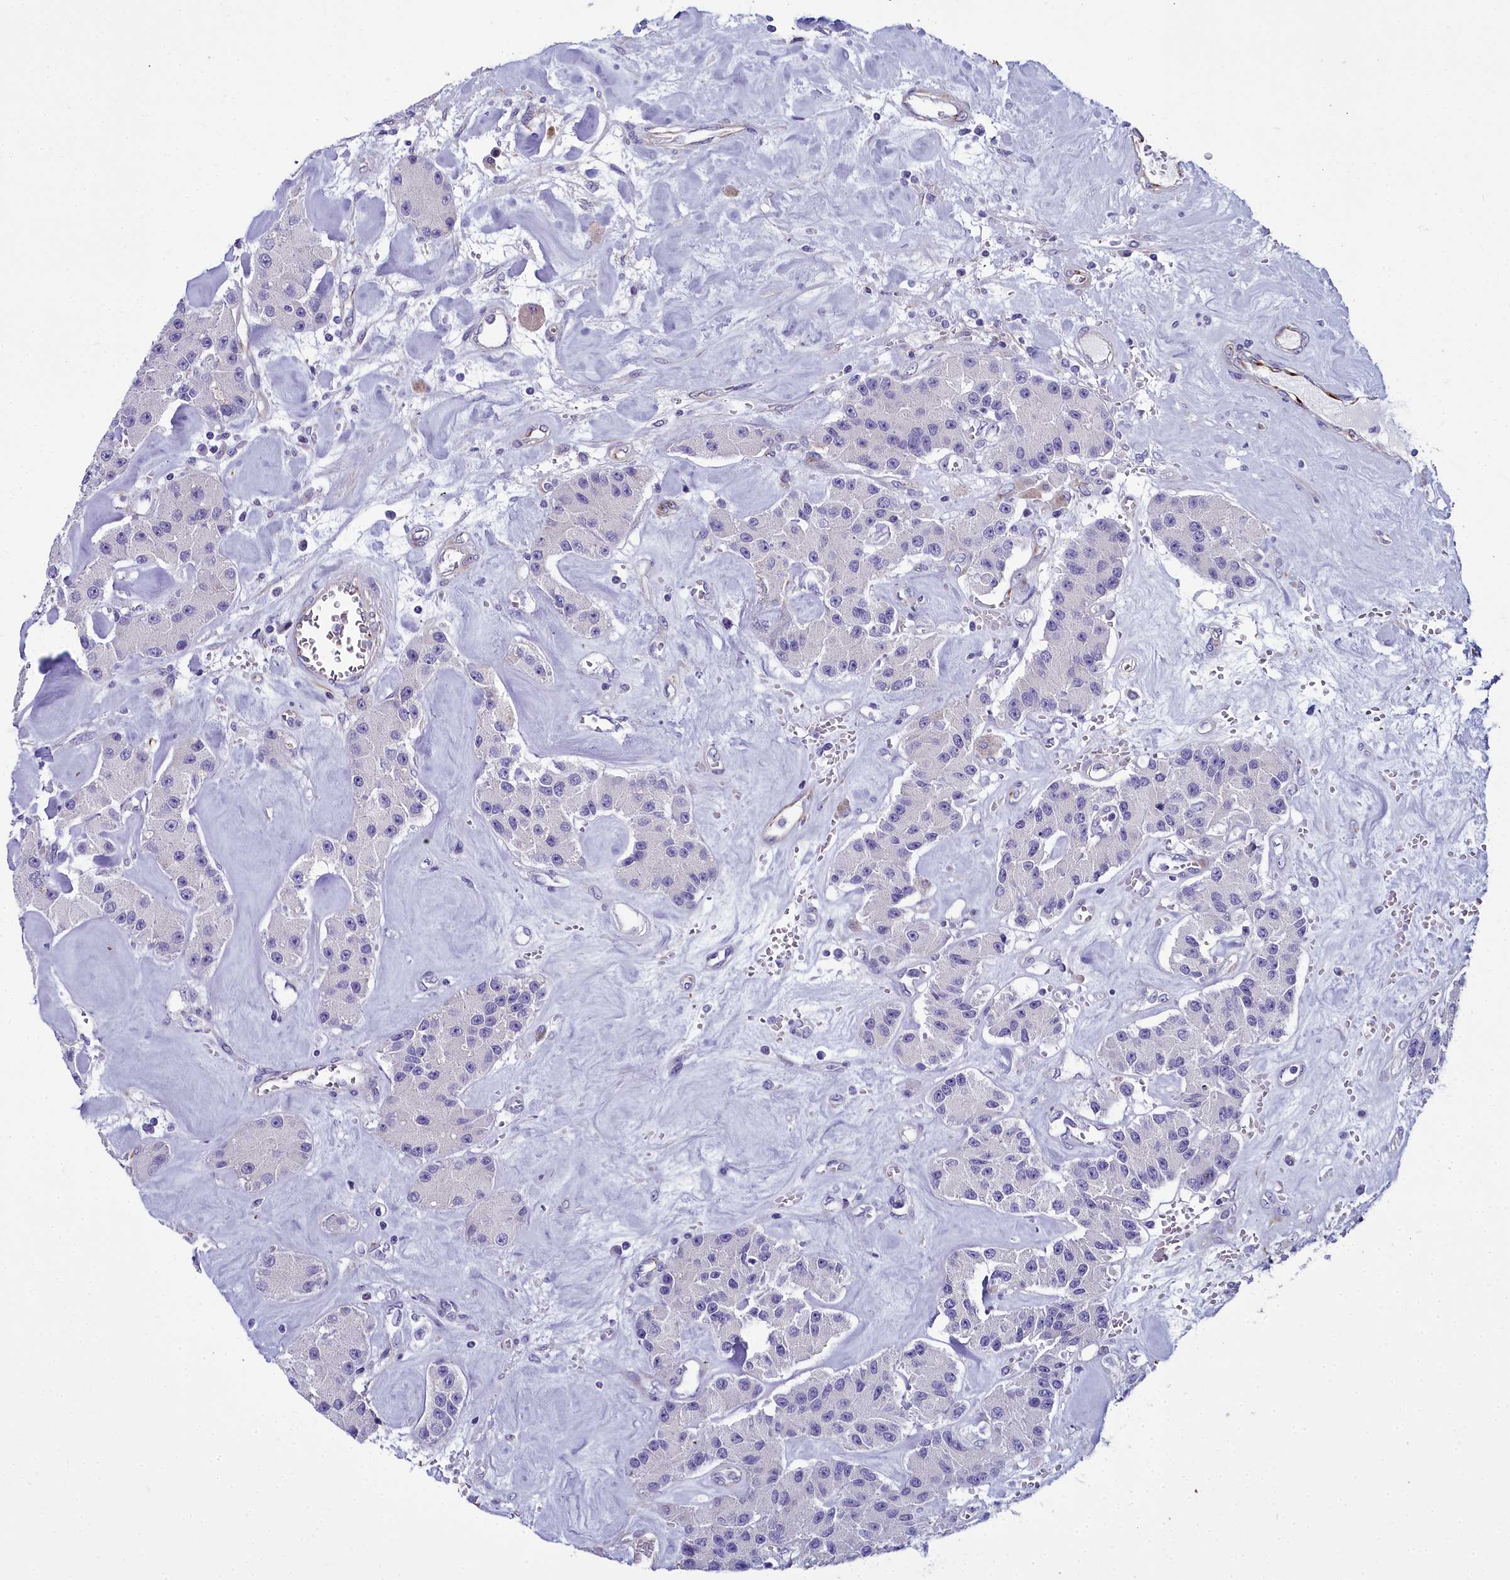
{"staining": {"intensity": "negative", "quantity": "none", "location": "none"}, "tissue": "carcinoid", "cell_type": "Tumor cells", "image_type": "cancer", "snomed": [{"axis": "morphology", "description": "Carcinoid, malignant, NOS"}, {"axis": "topography", "description": "Pancreas"}], "caption": "The photomicrograph displays no staining of tumor cells in carcinoid (malignant).", "gene": "TIMM22", "patient": {"sex": "male", "age": 41}}